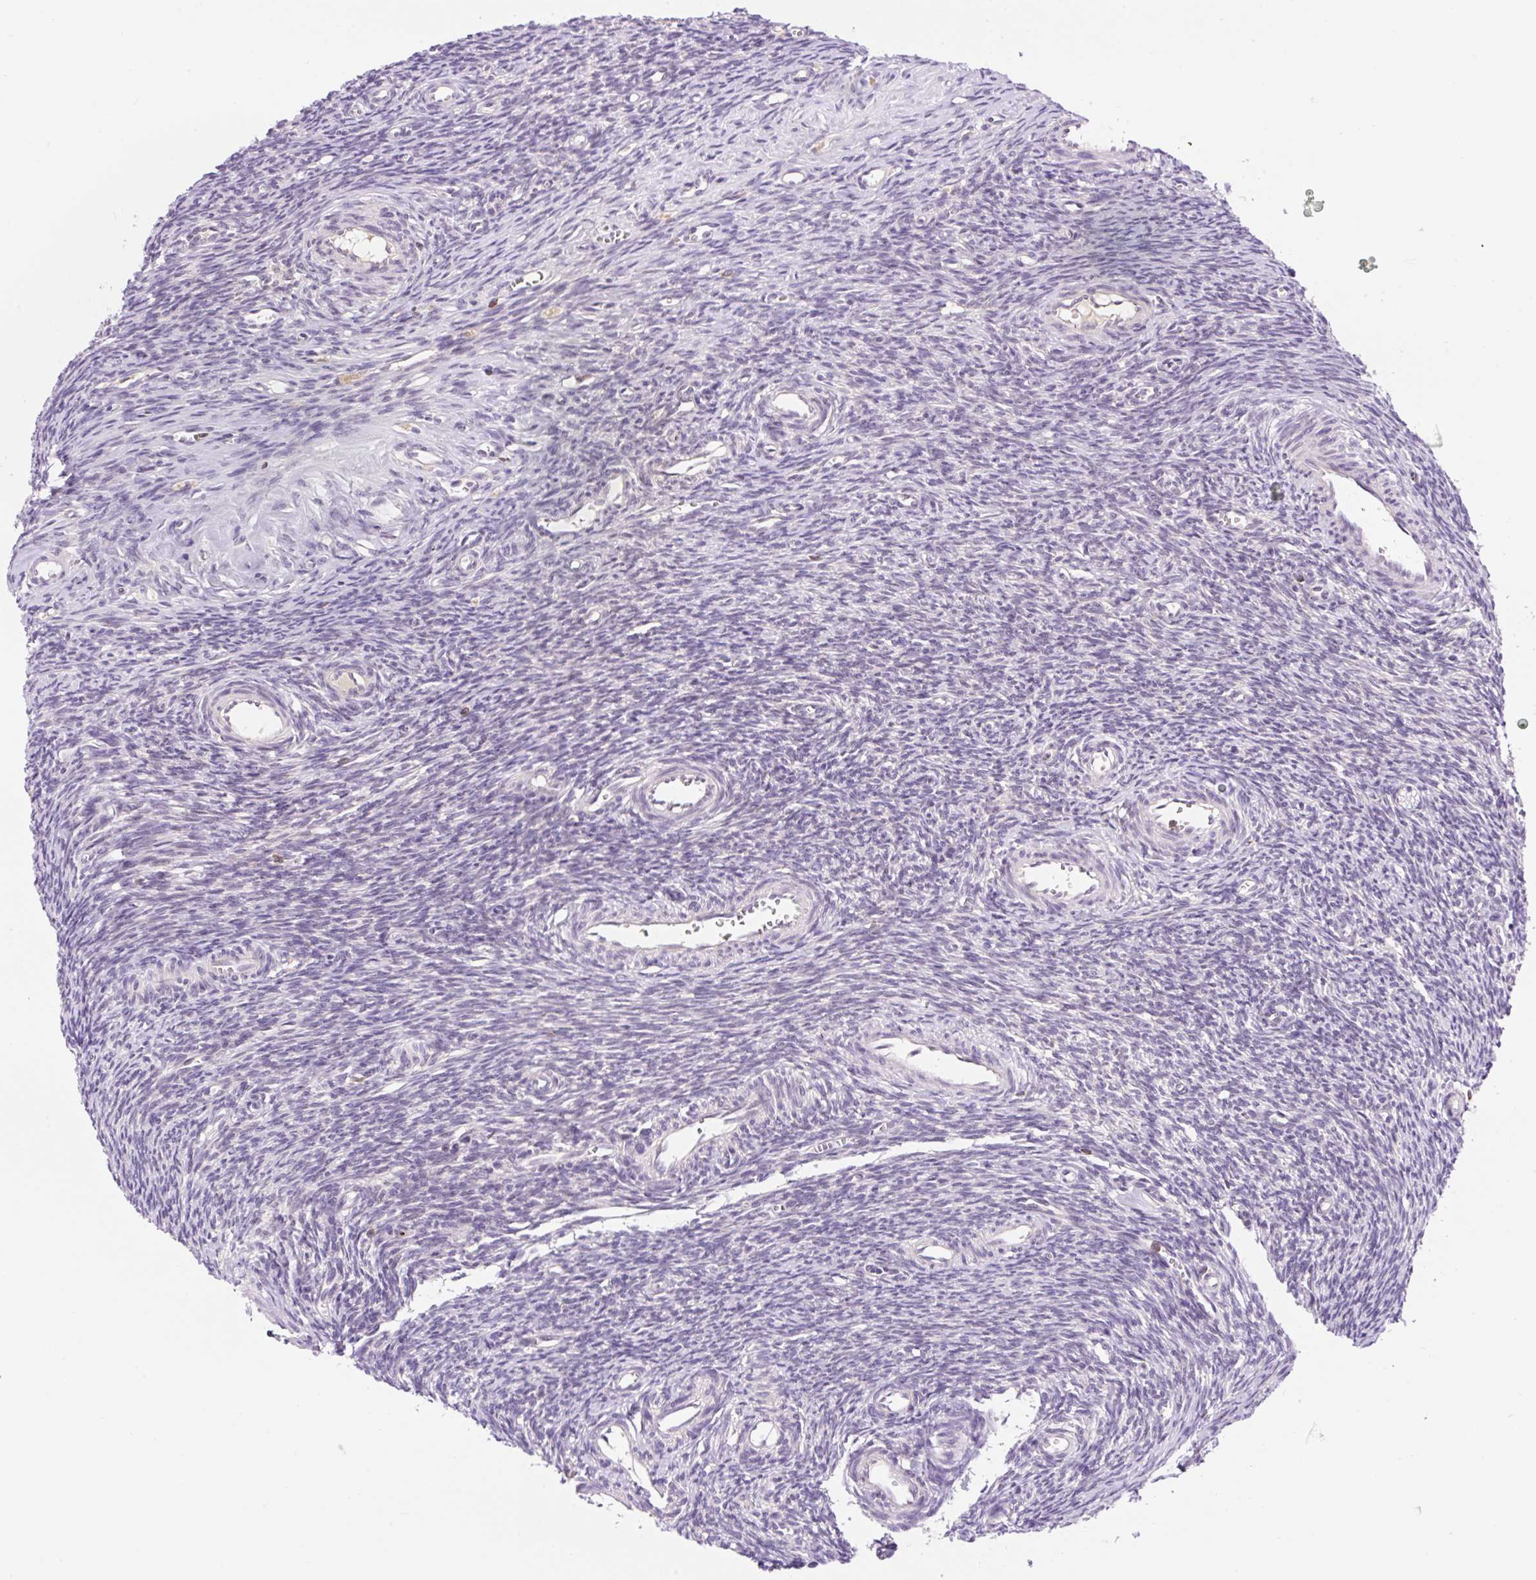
{"staining": {"intensity": "negative", "quantity": "none", "location": "none"}, "tissue": "ovary", "cell_type": "Ovarian stroma cells", "image_type": "normal", "snomed": [{"axis": "morphology", "description": "Normal tissue, NOS"}, {"axis": "topography", "description": "Ovary"}], "caption": "DAB (3,3'-diaminobenzidine) immunohistochemical staining of normal ovary displays no significant positivity in ovarian stroma cells. (IHC, brightfield microscopy, high magnification).", "gene": "CARD11", "patient": {"sex": "female", "age": 39}}